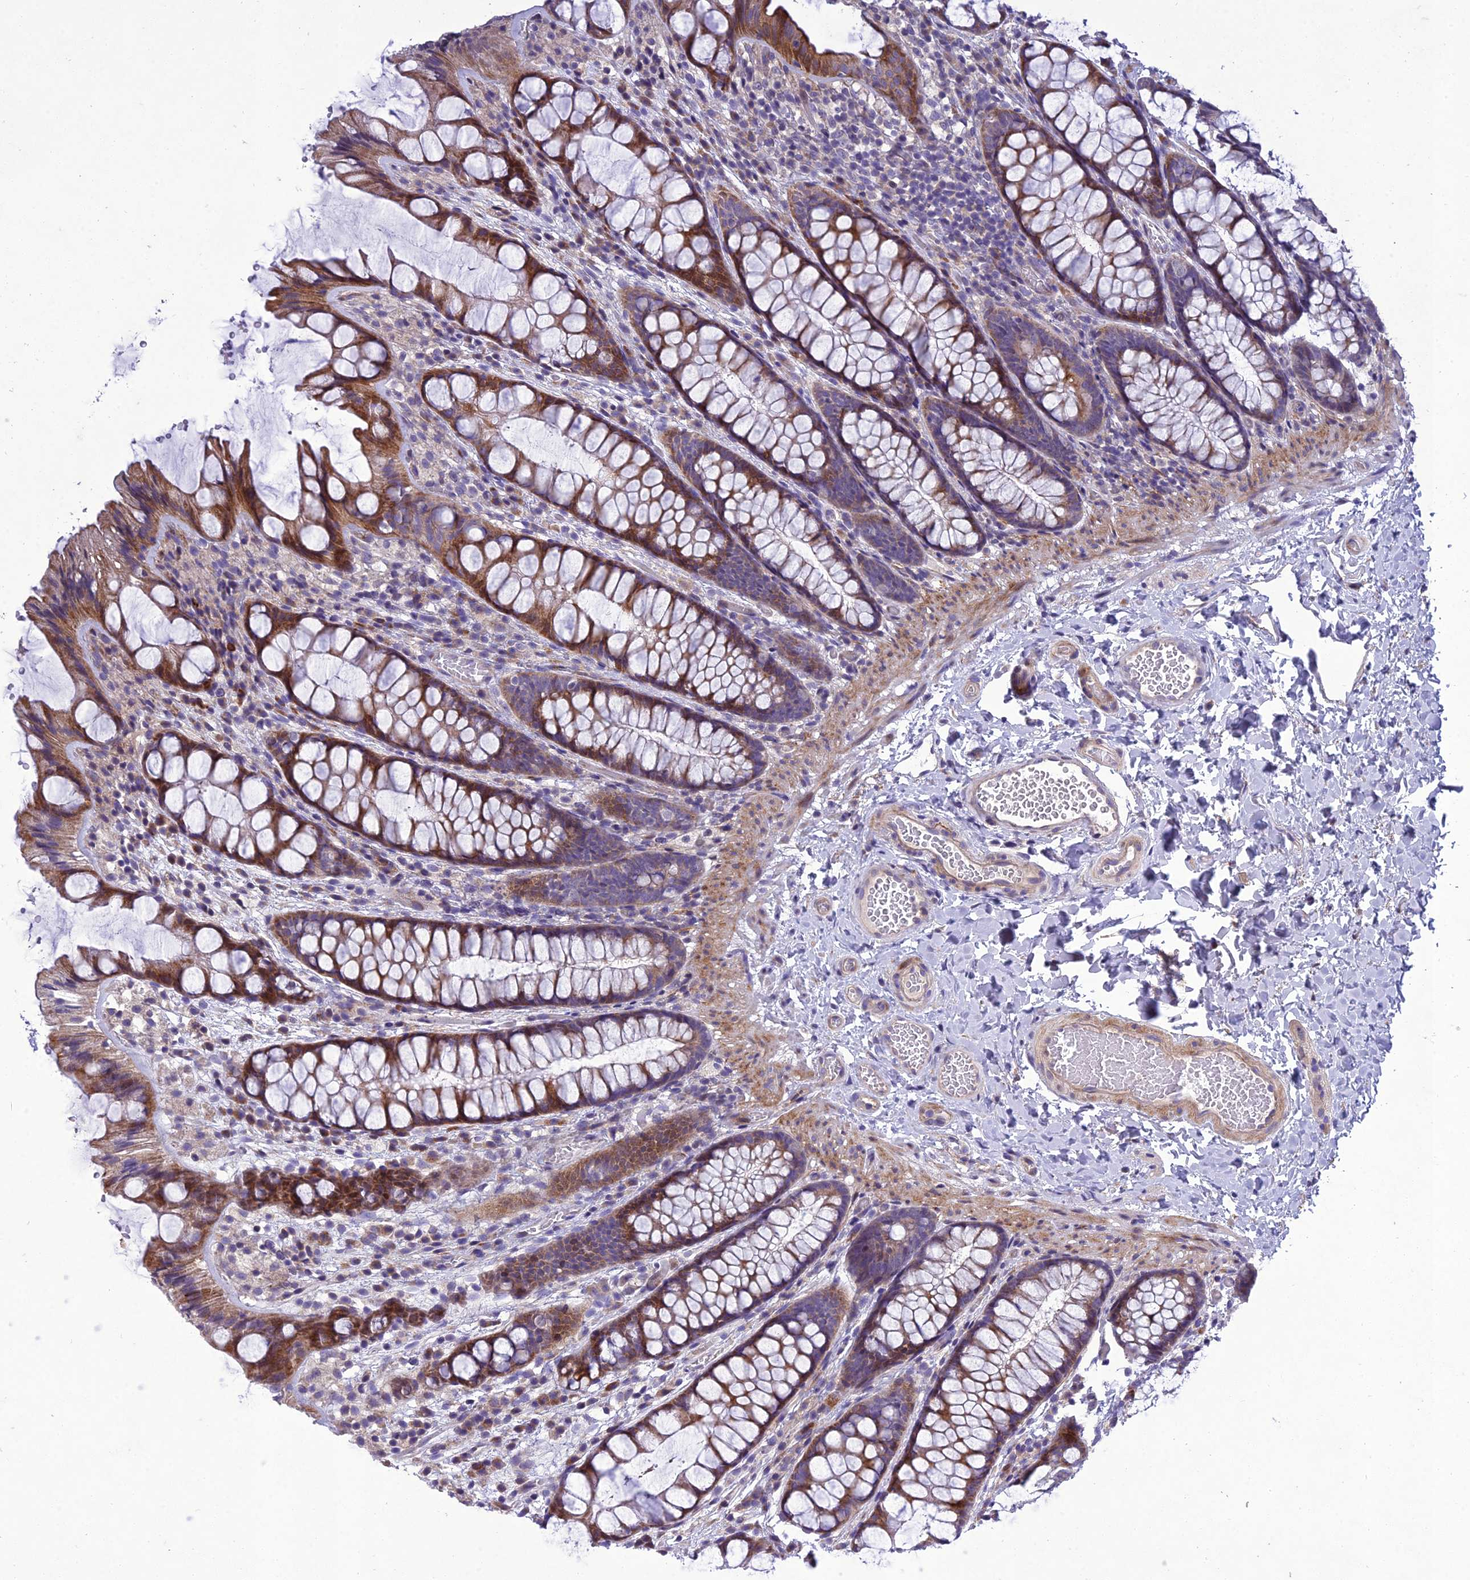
{"staining": {"intensity": "weak", "quantity": "25%-75%", "location": "cytoplasmic/membranous"}, "tissue": "colon", "cell_type": "Endothelial cells", "image_type": "normal", "snomed": [{"axis": "morphology", "description": "Normal tissue, NOS"}, {"axis": "topography", "description": "Colon"}], "caption": "This histopathology image displays immunohistochemistry (IHC) staining of benign colon, with low weak cytoplasmic/membranous positivity in about 25%-75% of endothelial cells.", "gene": "ADIPOR2", "patient": {"sex": "male", "age": 47}}